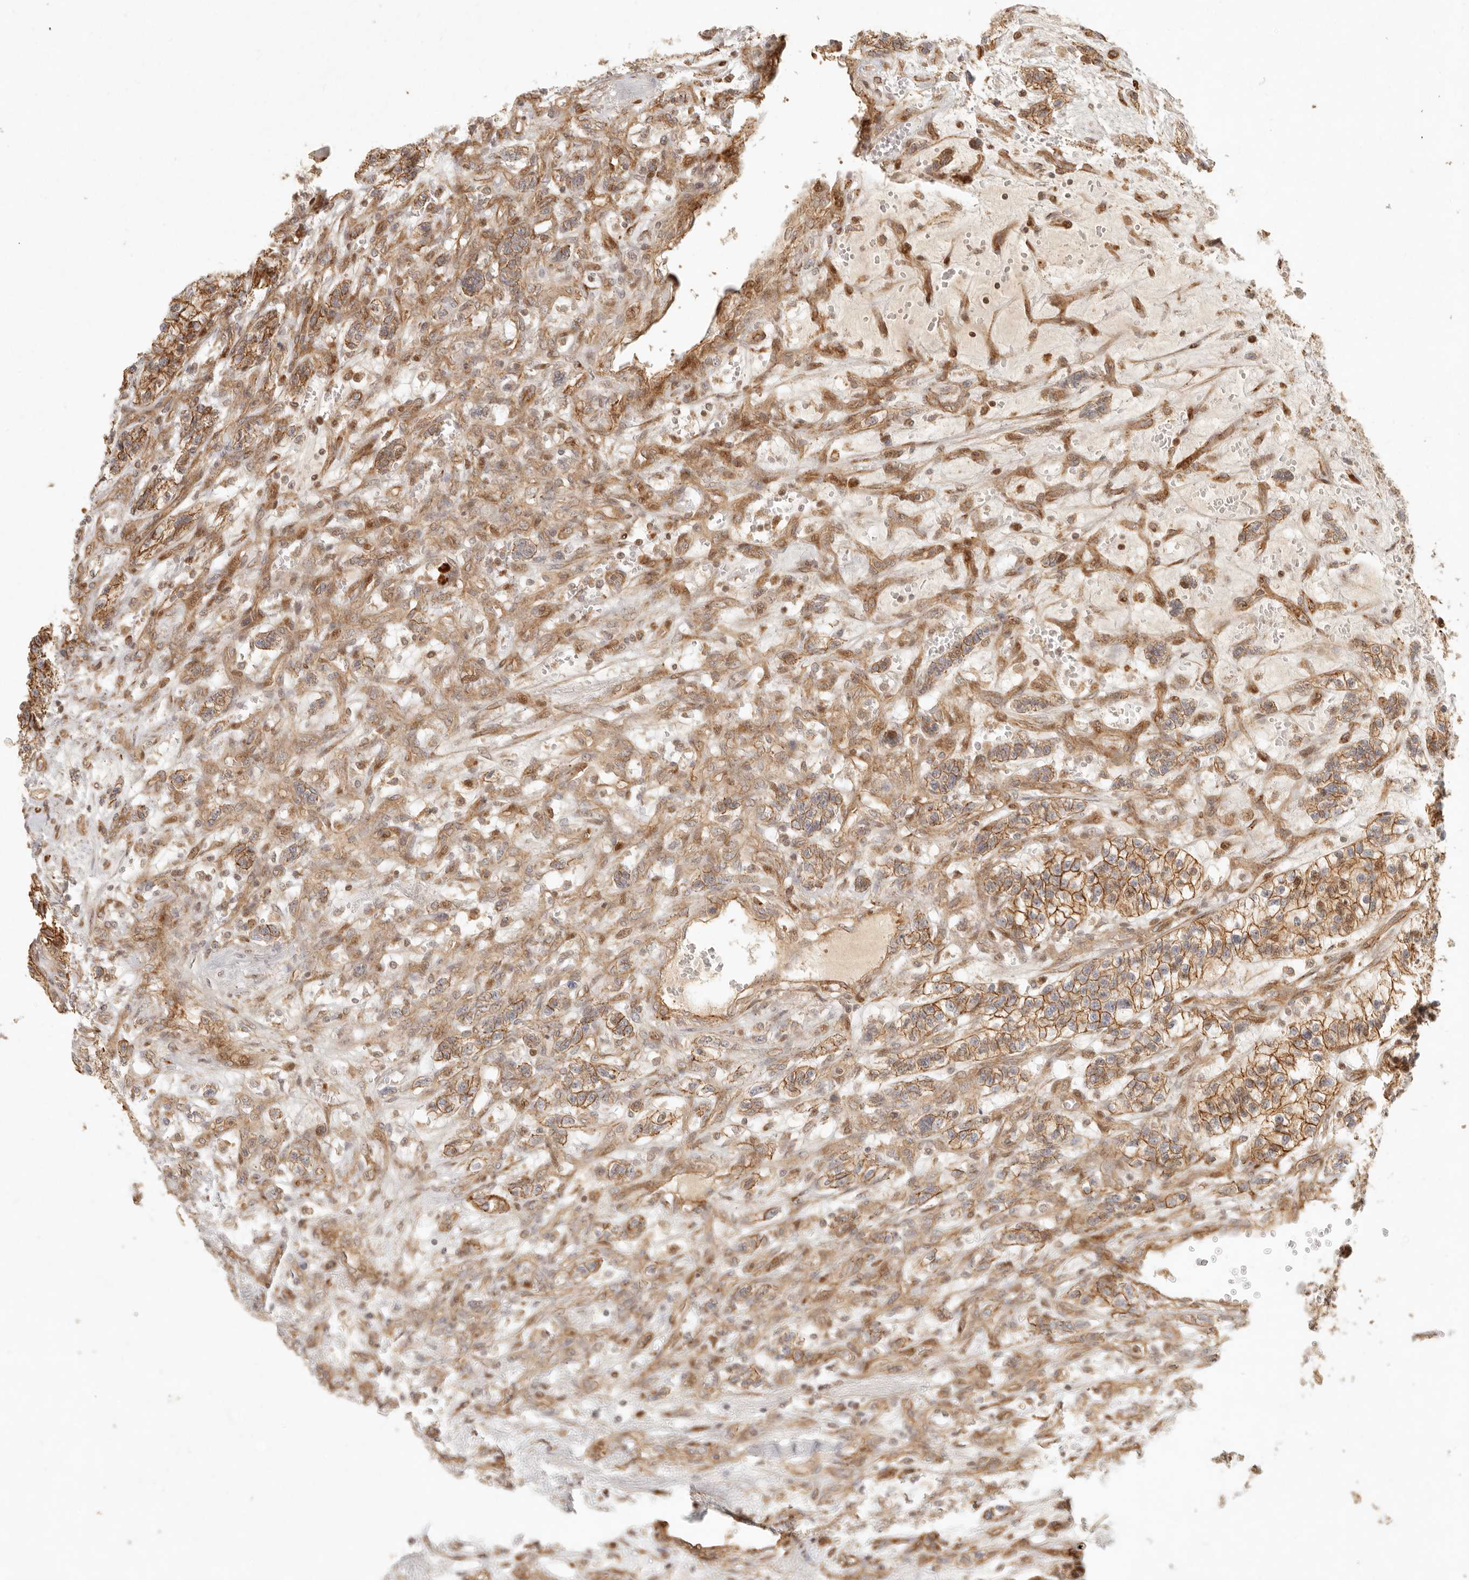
{"staining": {"intensity": "moderate", "quantity": ">75%", "location": "cytoplasmic/membranous"}, "tissue": "renal cancer", "cell_type": "Tumor cells", "image_type": "cancer", "snomed": [{"axis": "morphology", "description": "Adenocarcinoma, NOS"}, {"axis": "topography", "description": "Kidney"}], "caption": "Renal adenocarcinoma tissue demonstrates moderate cytoplasmic/membranous staining in about >75% of tumor cells", "gene": "KLHL38", "patient": {"sex": "female", "age": 57}}